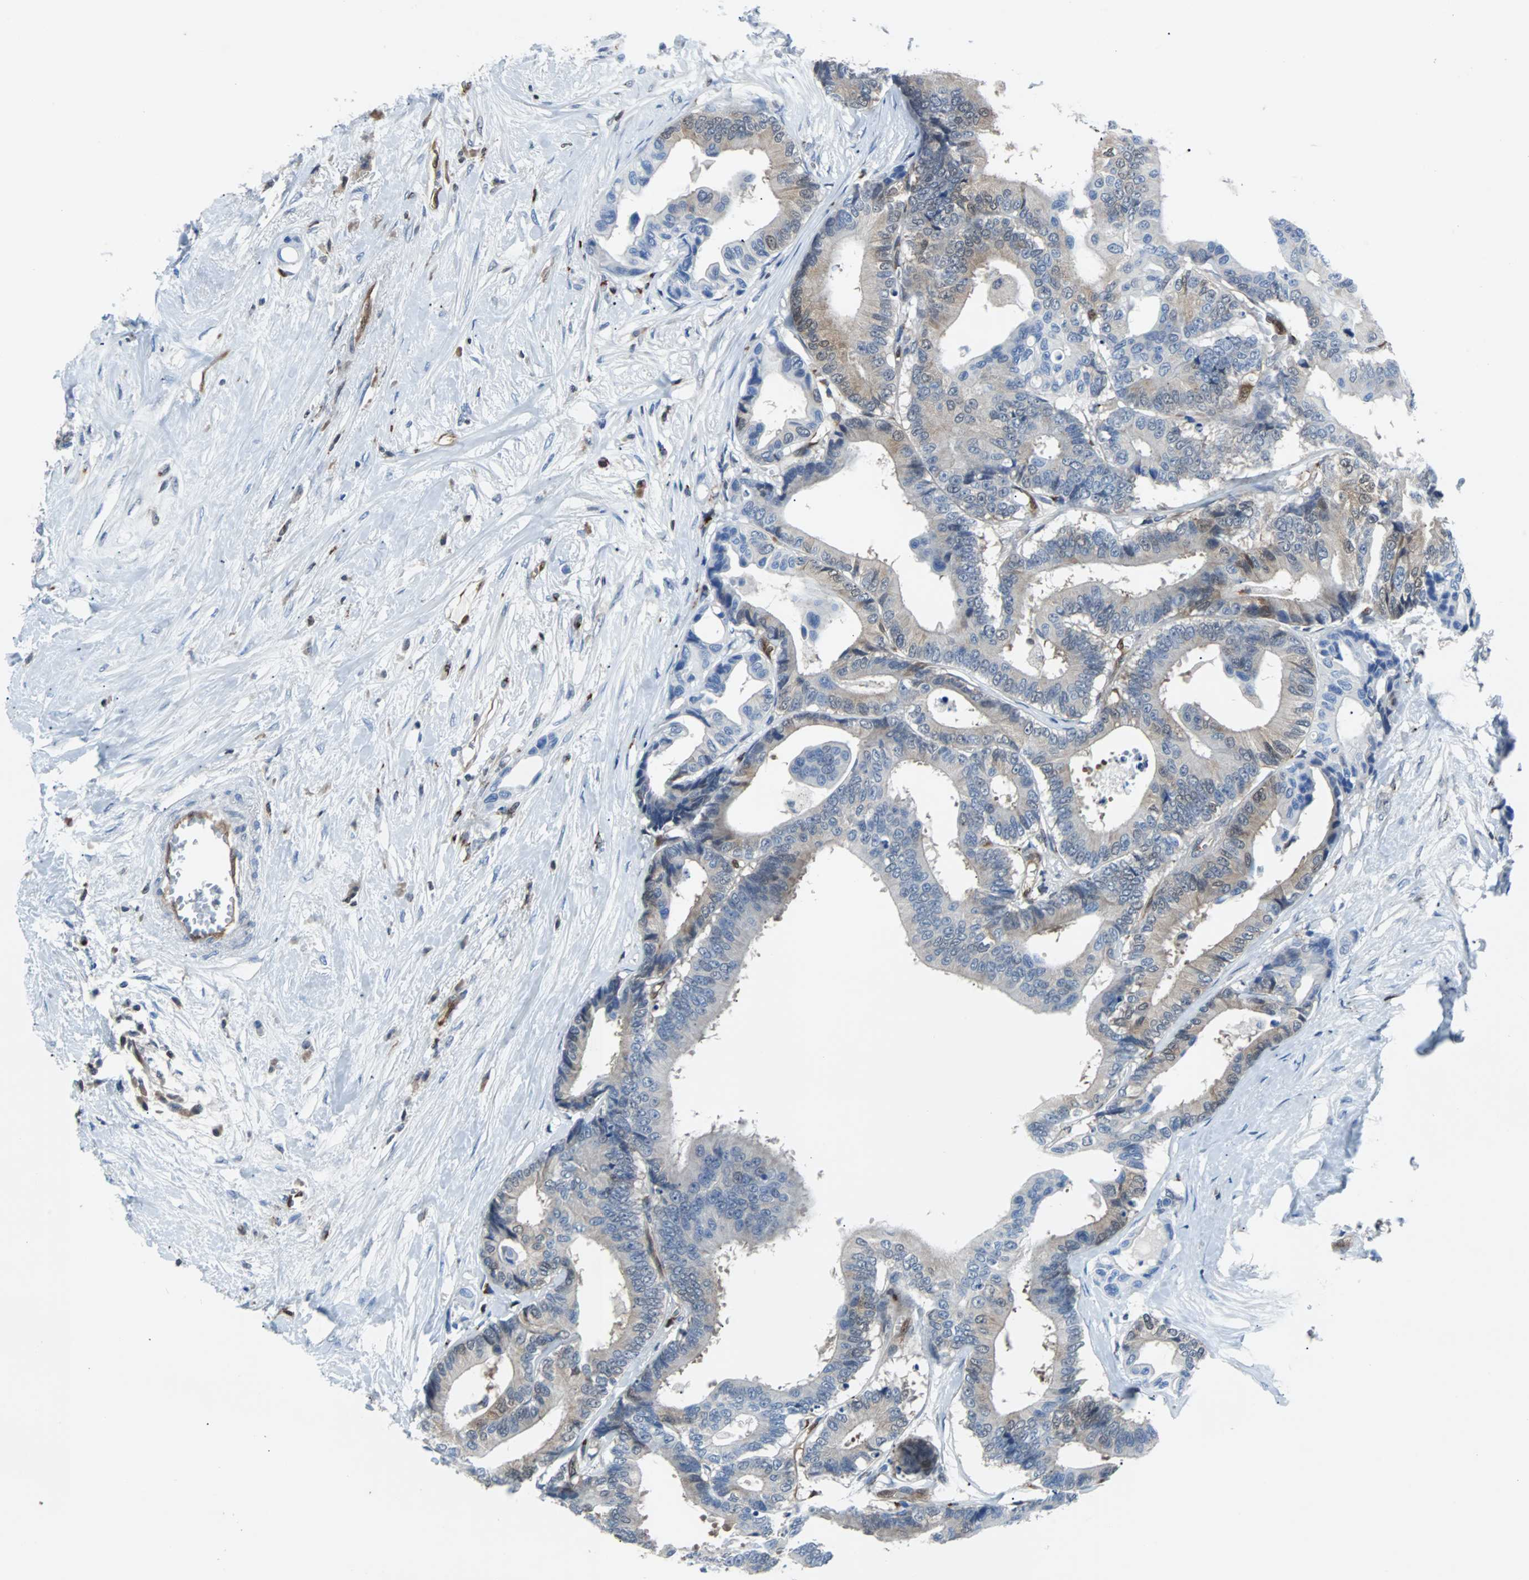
{"staining": {"intensity": "weak", "quantity": "<25%", "location": "cytoplasmic/membranous"}, "tissue": "colorectal cancer", "cell_type": "Tumor cells", "image_type": "cancer", "snomed": [{"axis": "morphology", "description": "Normal tissue, NOS"}, {"axis": "morphology", "description": "Adenocarcinoma, NOS"}, {"axis": "topography", "description": "Colon"}], "caption": "High magnification brightfield microscopy of colorectal cancer (adenocarcinoma) stained with DAB (3,3'-diaminobenzidine) (brown) and counterstained with hematoxylin (blue): tumor cells show no significant expression.", "gene": "MAP2K6", "patient": {"sex": "male", "age": 82}}